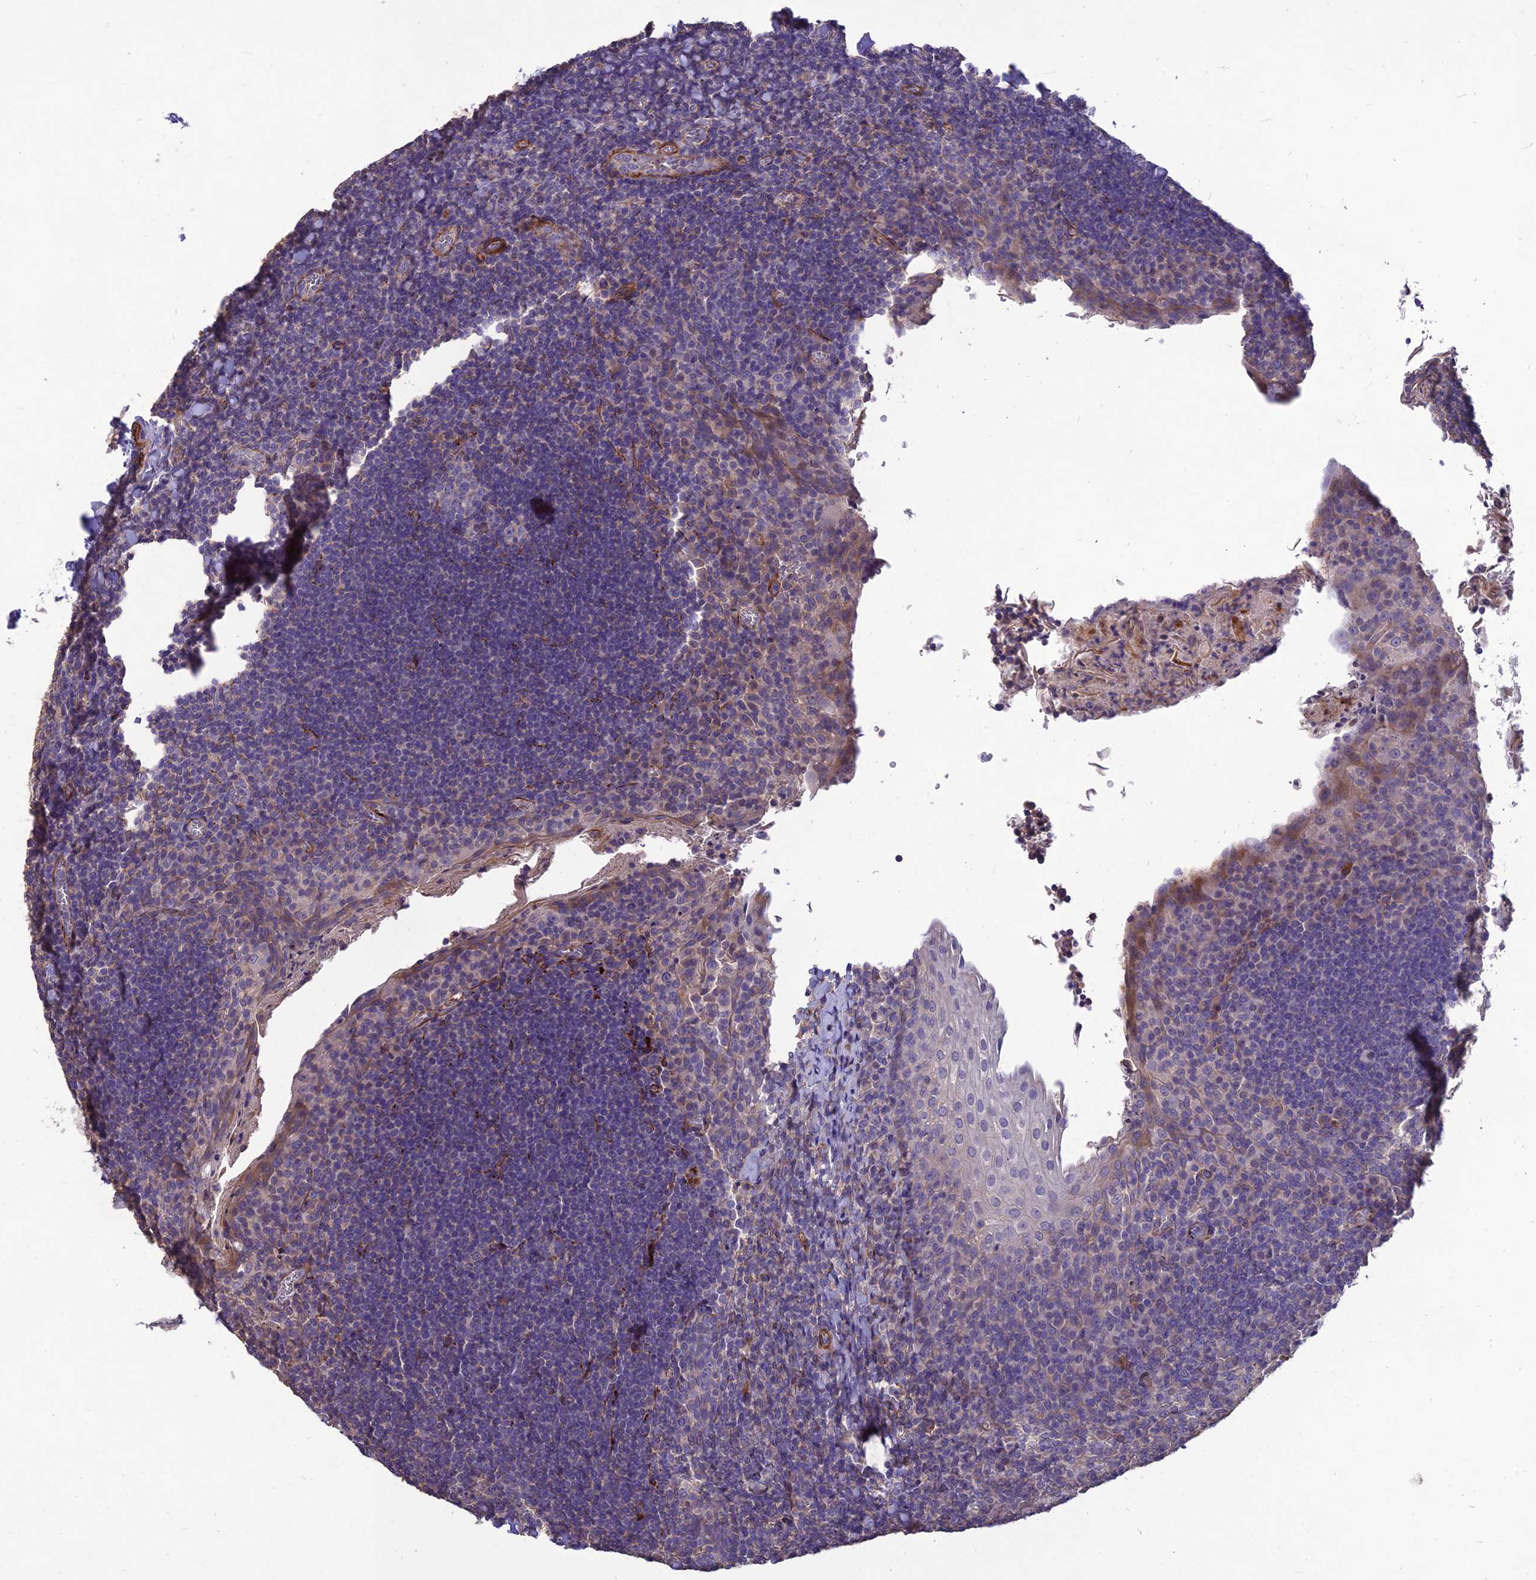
{"staining": {"intensity": "negative", "quantity": "none", "location": "none"}, "tissue": "tonsil", "cell_type": "Germinal center cells", "image_type": "normal", "snomed": [{"axis": "morphology", "description": "Normal tissue, NOS"}, {"axis": "topography", "description": "Tonsil"}], "caption": "Germinal center cells are negative for brown protein staining in normal tonsil. (DAB (3,3'-diaminobenzidine) immunohistochemistry, high magnification).", "gene": "CLUH", "patient": {"sex": "male", "age": 27}}